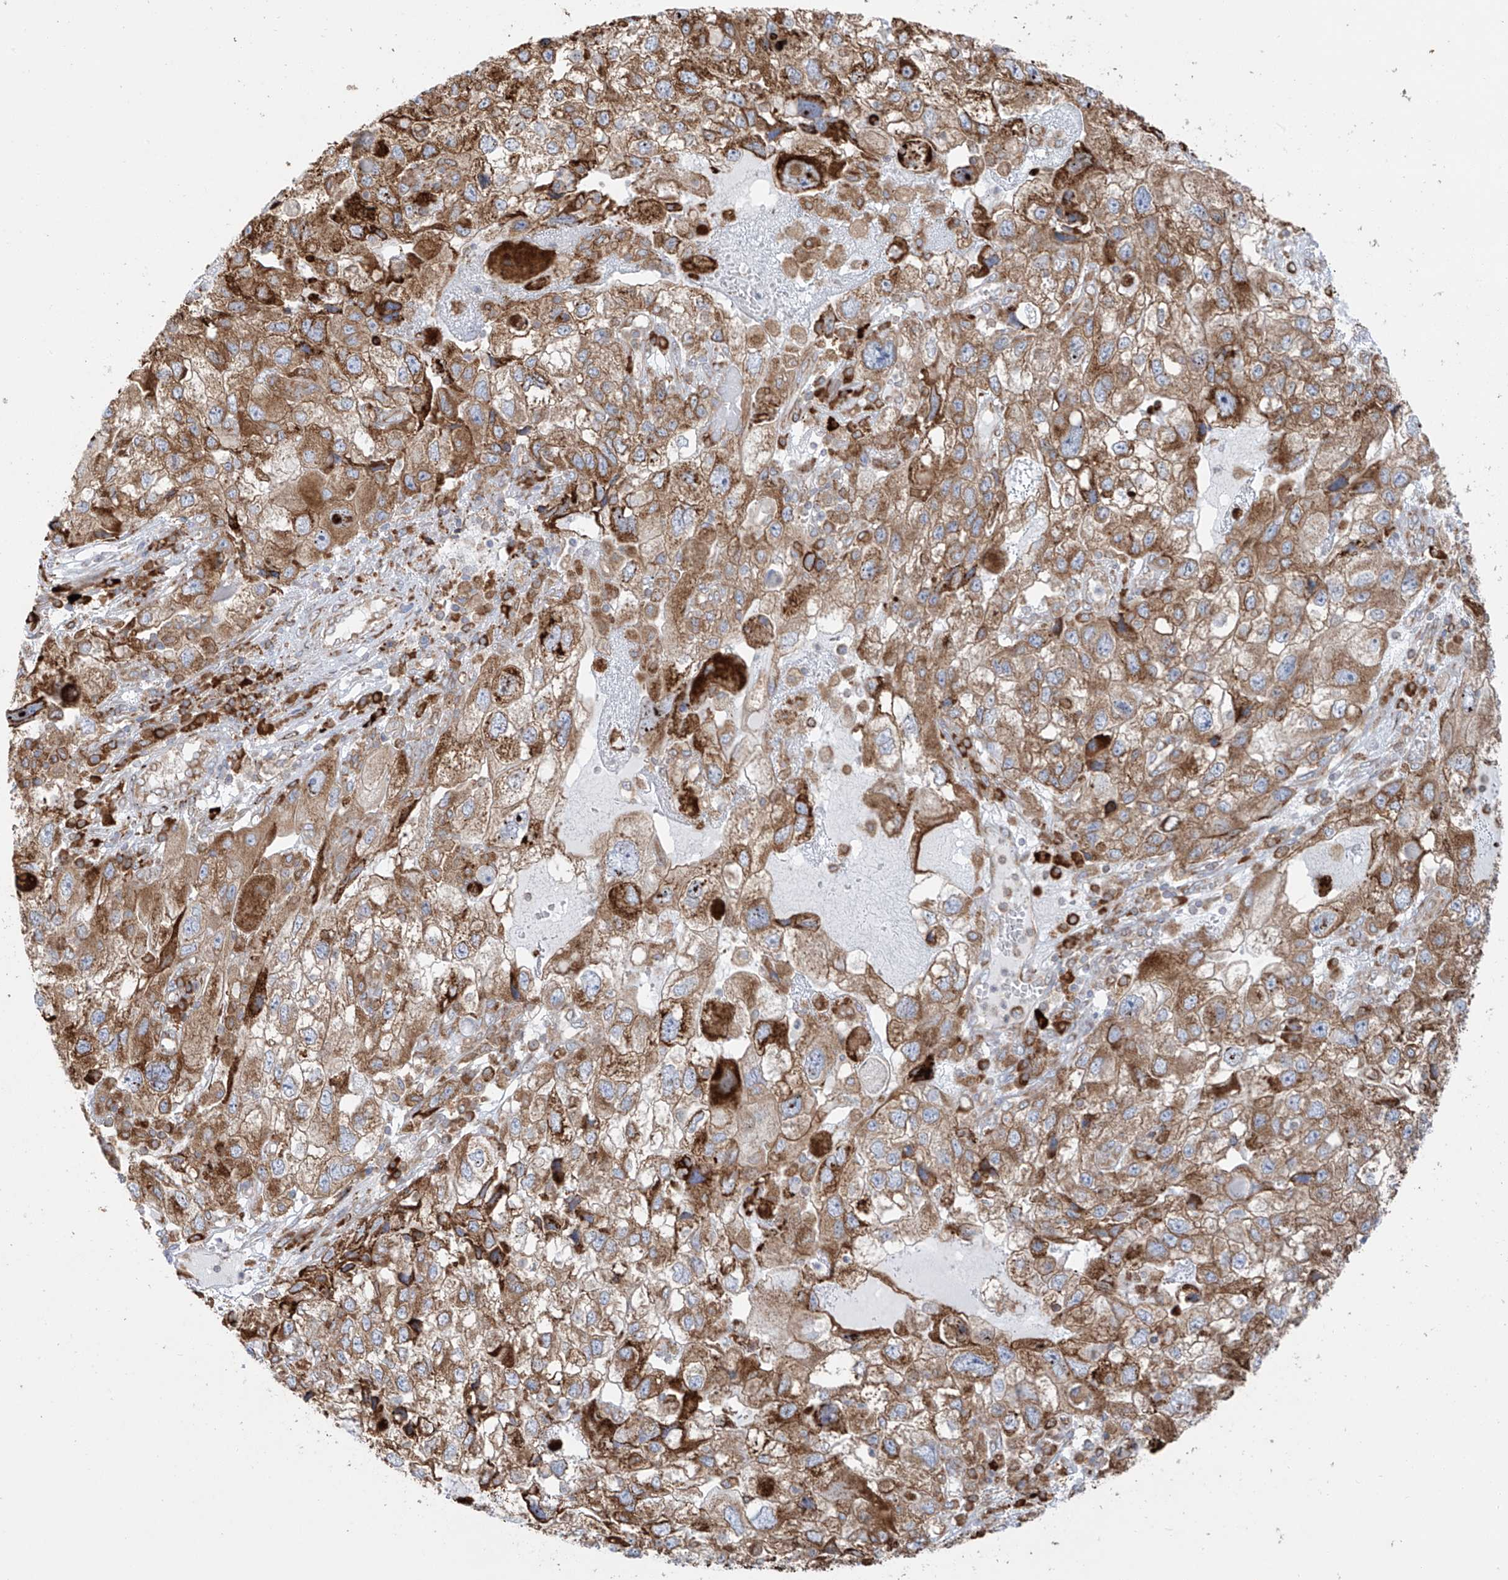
{"staining": {"intensity": "strong", "quantity": ">75%", "location": "cytoplasmic/membranous"}, "tissue": "endometrial cancer", "cell_type": "Tumor cells", "image_type": "cancer", "snomed": [{"axis": "morphology", "description": "Adenocarcinoma, NOS"}, {"axis": "topography", "description": "Endometrium"}], "caption": "A brown stain highlights strong cytoplasmic/membranous staining of a protein in endometrial cancer tumor cells. Using DAB (brown) and hematoxylin (blue) stains, captured at high magnification using brightfield microscopy.", "gene": "MX1", "patient": {"sex": "female", "age": 49}}